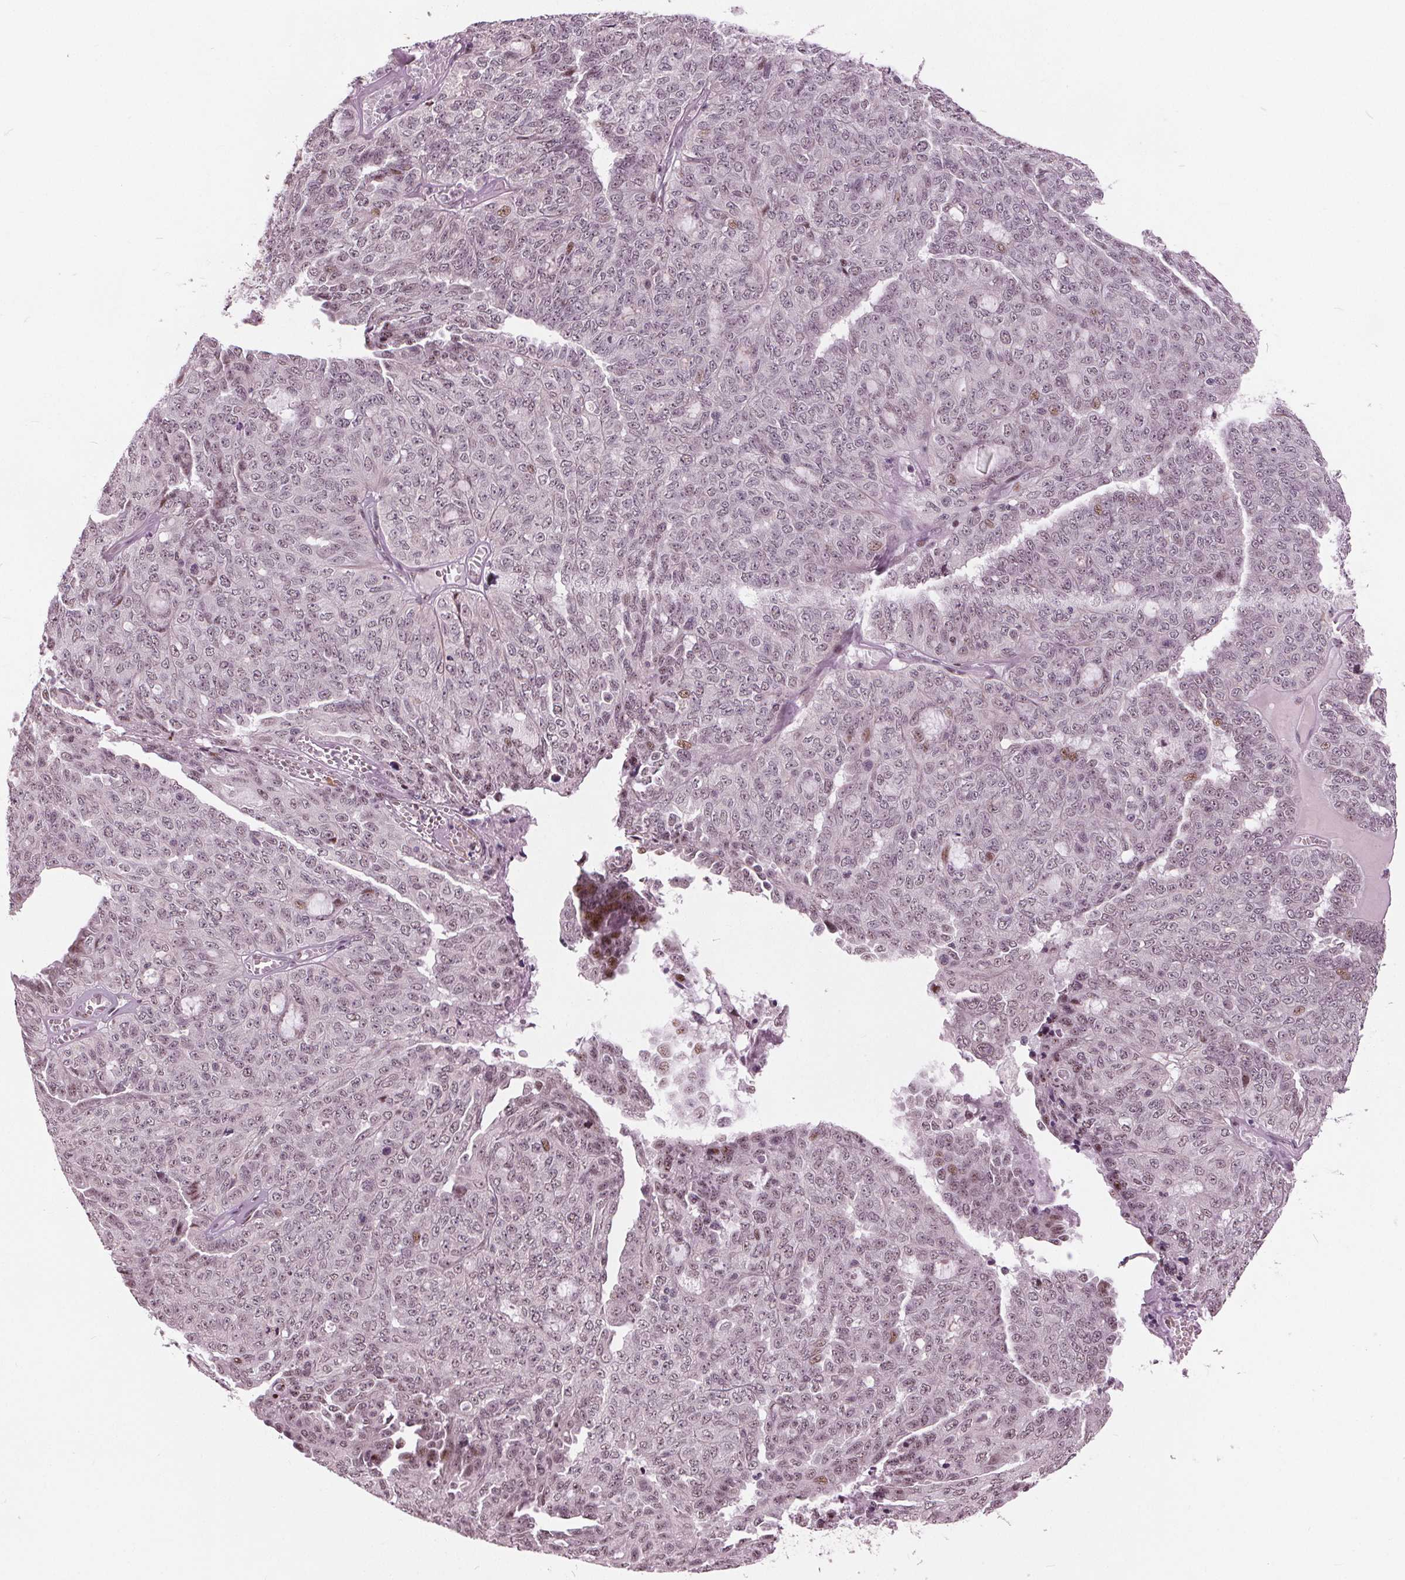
{"staining": {"intensity": "weak", "quantity": "<25%", "location": "nuclear"}, "tissue": "ovarian cancer", "cell_type": "Tumor cells", "image_type": "cancer", "snomed": [{"axis": "morphology", "description": "Cystadenocarcinoma, serous, NOS"}, {"axis": "topography", "description": "Ovary"}], "caption": "Ovarian cancer (serous cystadenocarcinoma) was stained to show a protein in brown. There is no significant positivity in tumor cells.", "gene": "TTC34", "patient": {"sex": "female", "age": 71}}